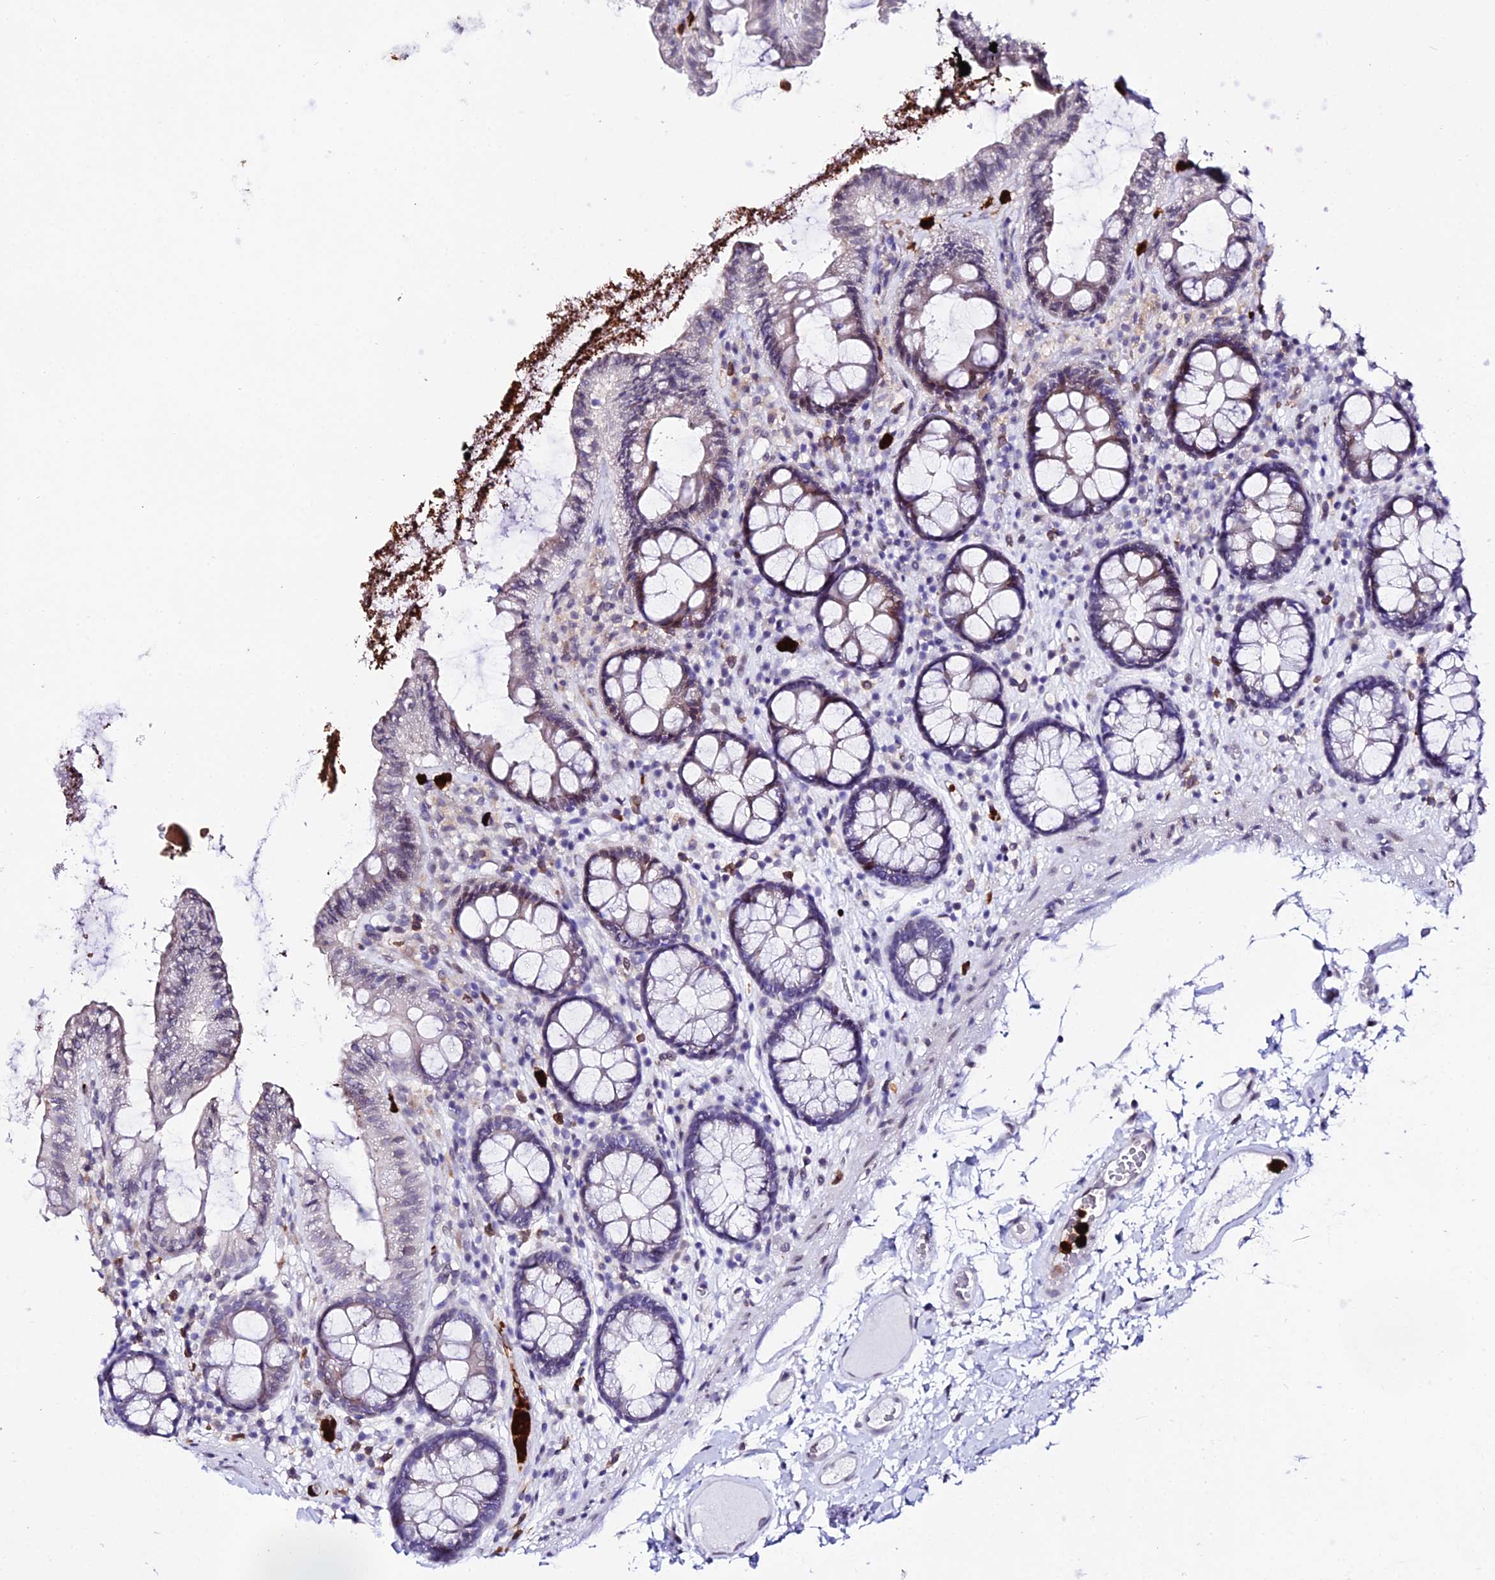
{"staining": {"intensity": "weak", "quantity": "<25%", "location": "cytoplasmic/membranous,nuclear"}, "tissue": "colon", "cell_type": "Endothelial cells", "image_type": "normal", "snomed": [{"axis": "morphology", "description": "Normal tissue, NOS"}, {"axis": "topography", "description": "Colon"}], "caption": "An immunohistochemistry micrograph of unremarkable colon is shown. There is no staining in endothelial cells of colon.", "gene": "MCM10", "patient": {"sex": "male", "age": 84}}